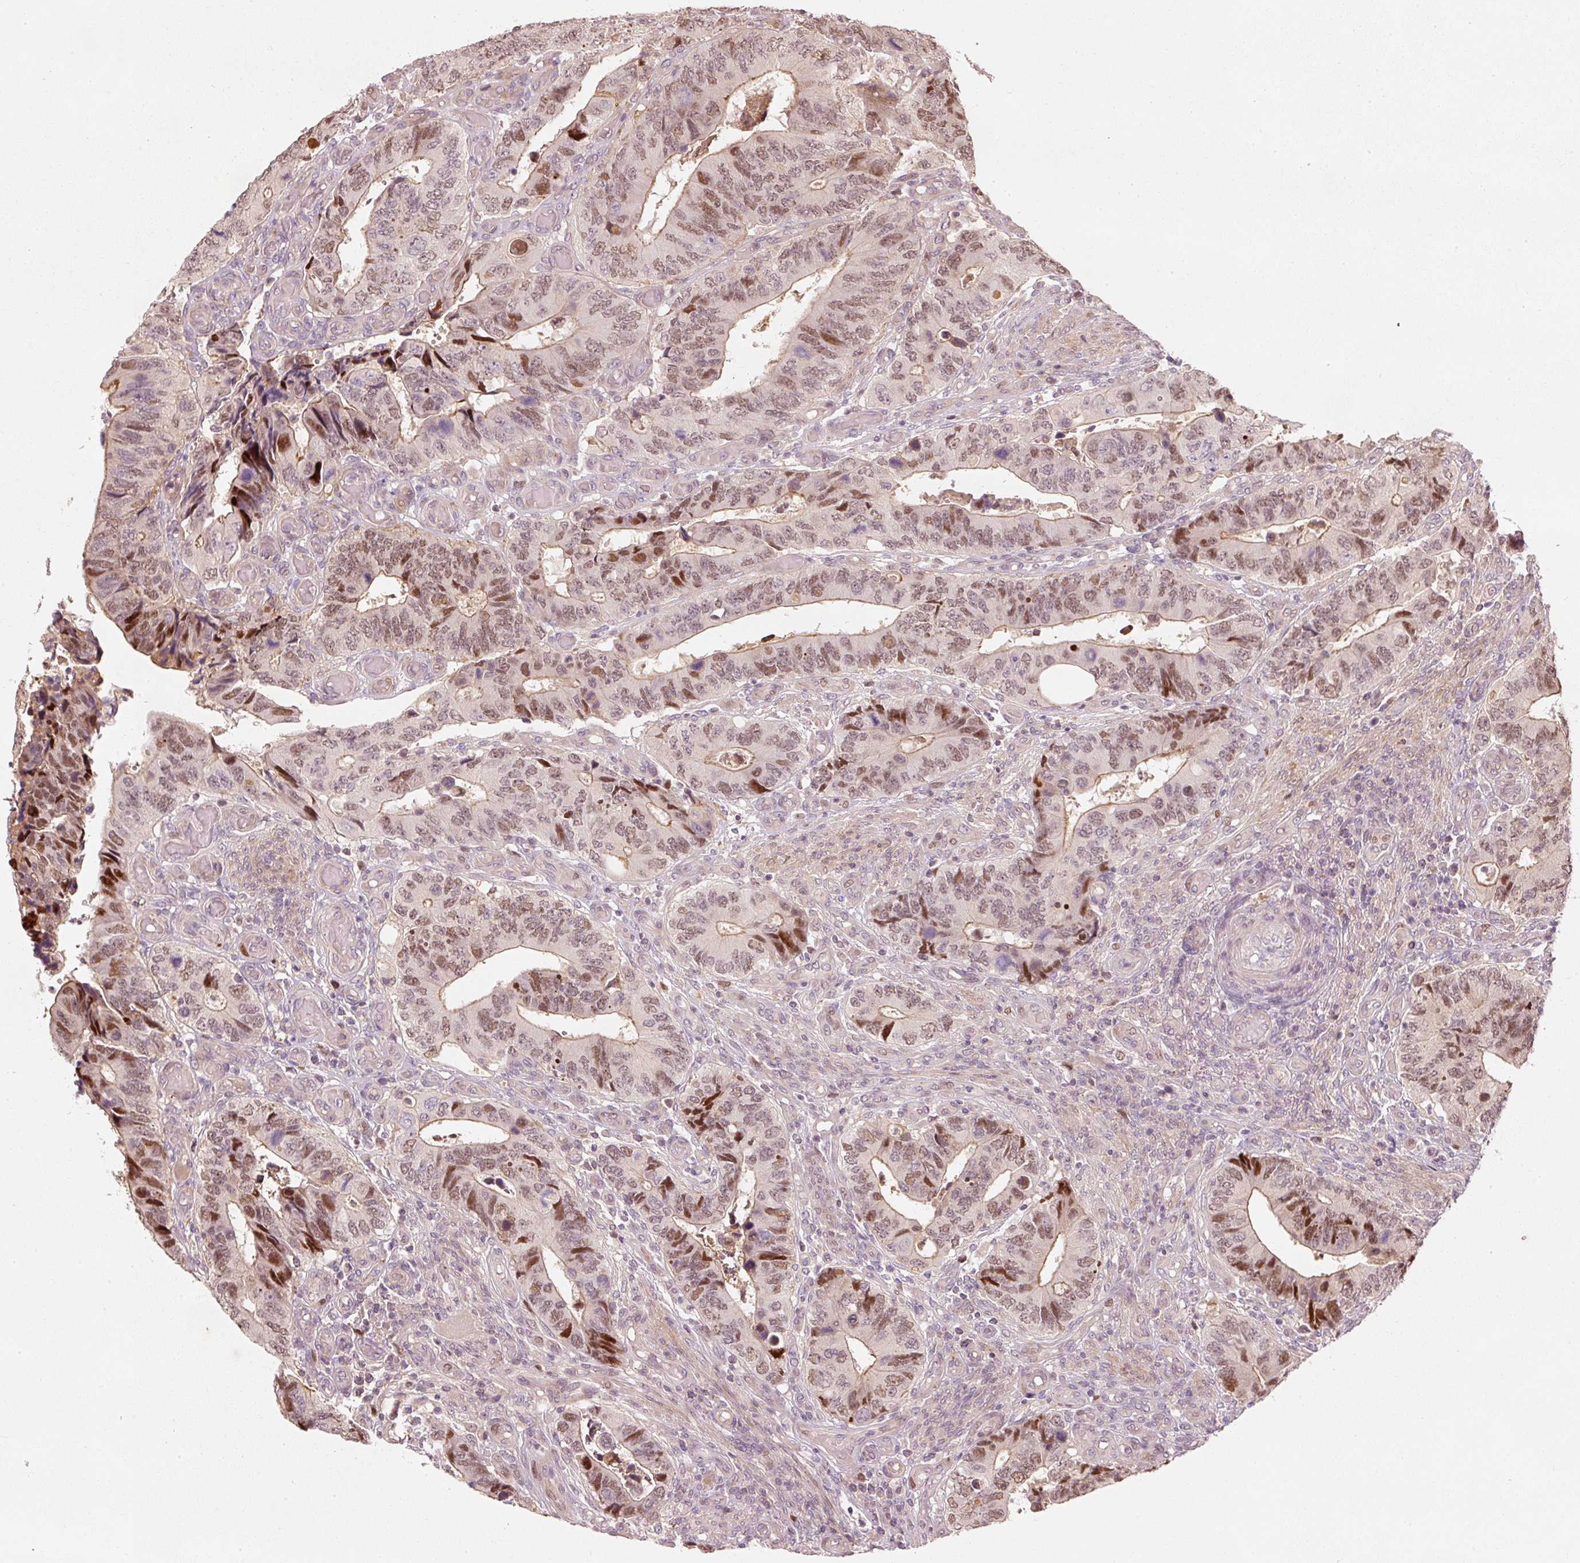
{"staining": {"intensity": "moderate", "quantity": ">75%", "location": "cytoplasmic/membranous,nuclear"}, "tissue": "colorectal cancer", "cell_type": "Tumor cells", "image_type": "cancer", "snomed": [{"axis": "morphology", "description": "Adenocarcinoma, NOS"}, {"axis": "topography", "description": "Colon"}], "caption": "The immunohistochemical stain labels moderate cytoplasmic/membranous and nuclear positivity in tumor cells of colorectal cancer (adenocarcinoma) tissue. (Stains: DAB in brown, nuclei in blue, Microscopy: brightfield microscopy at high magnification).", "gene": "TREX2", "patient": {"sex": "male", "age": 87}}